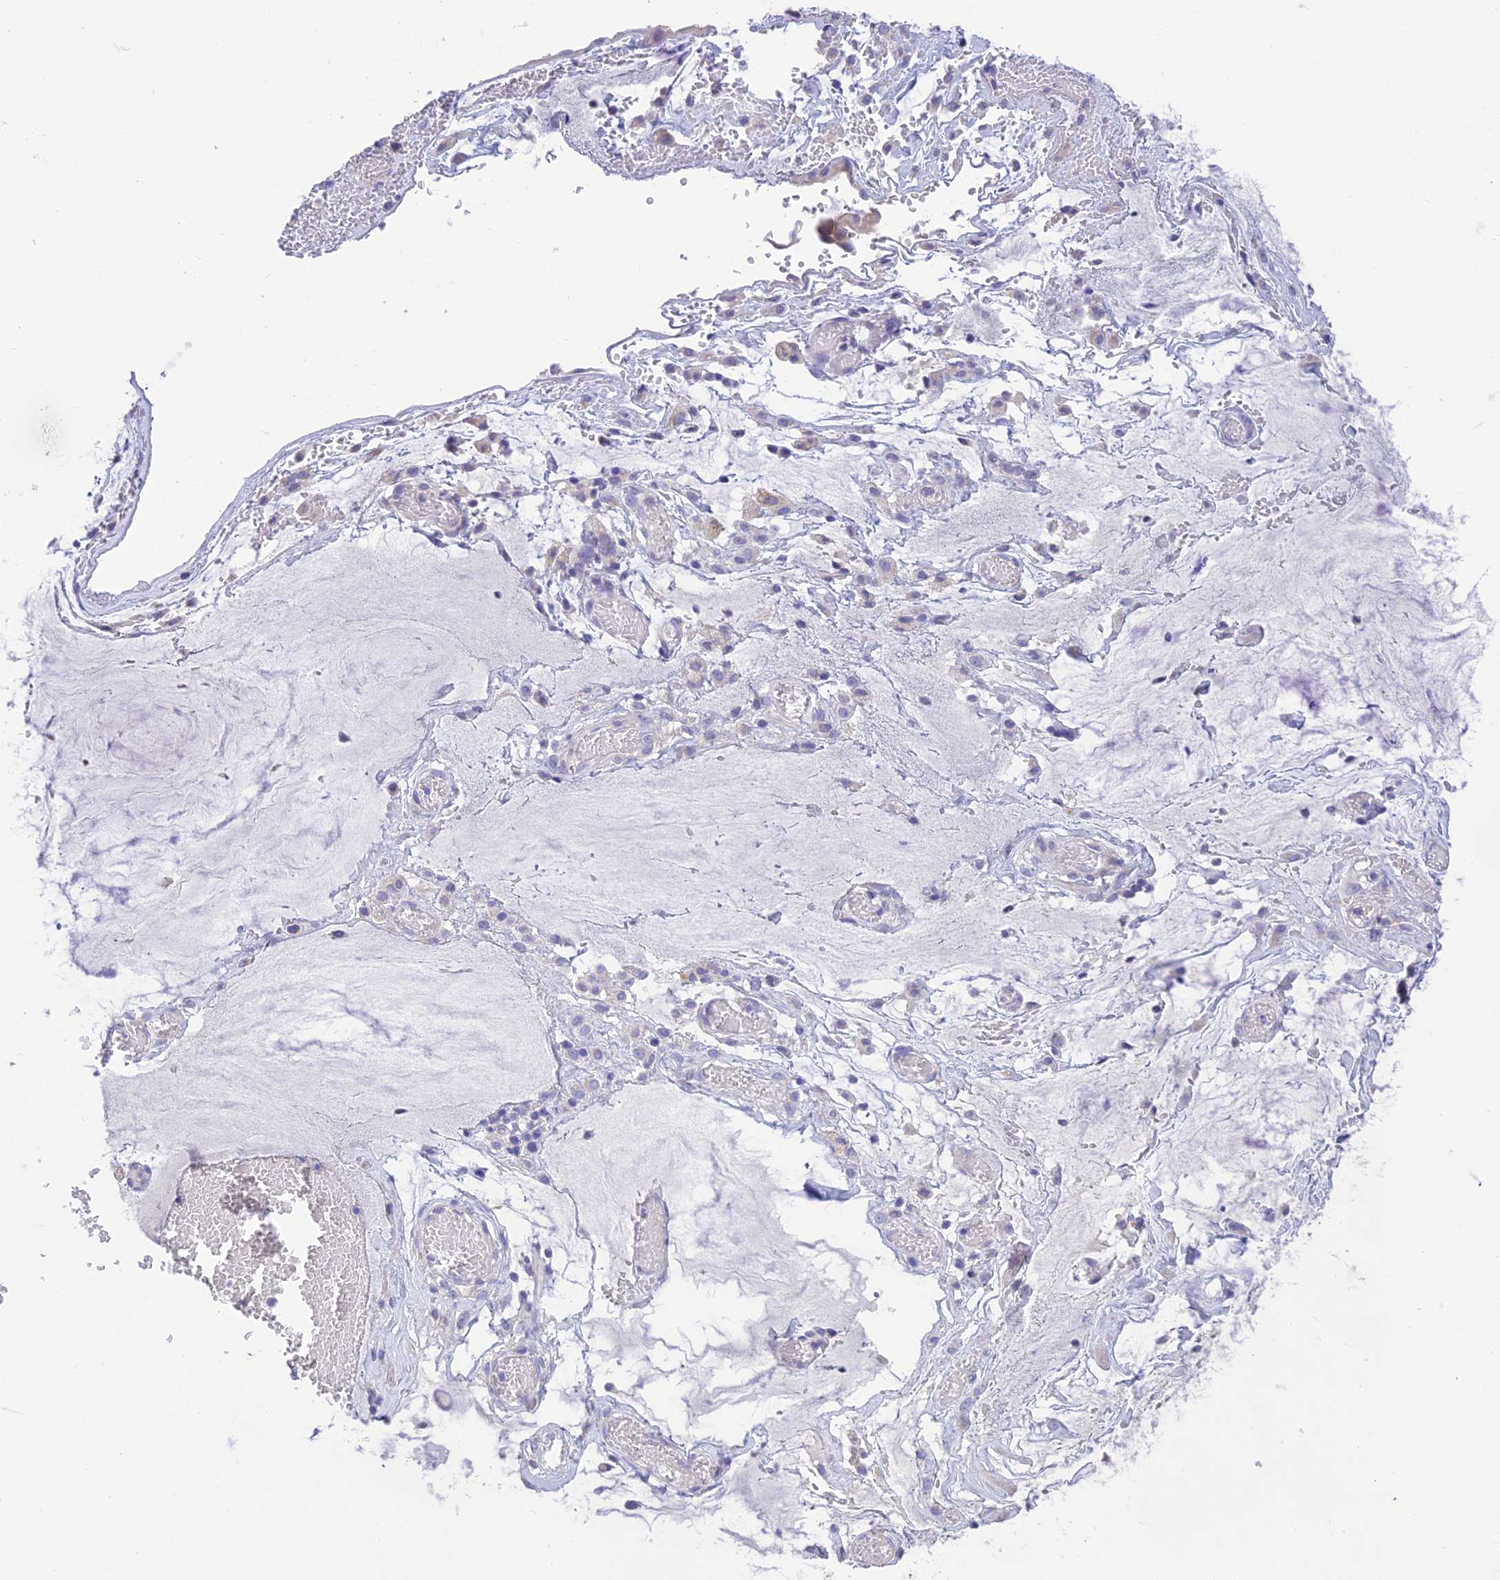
{"staining": {"intensity": "negative", "quantity": "none", "location": "none"}, "tissue": "ovarian cancer", "cell_type": "Tumor cells", "image_type": "cancer", "snomed": [{"axis": "morphology", "description": "Cystadenocarcinoma, mucinous, NOS"}, {"axis": "topography", "description": "Ovary"}], "caption": "Ovarian mucinous cystadenocarcinoma was stained to show a protein in brown. There is no significant positivity in tumor cells. (Stains: DAB (3,3'-diaminobenzidine) immunohistochemistry with hematoxylin counter stain, Microscopy: brightfield microscopy at high magnification).", "gene": "HSD17B2", "patient": {"sex": "female", "age": 73}}